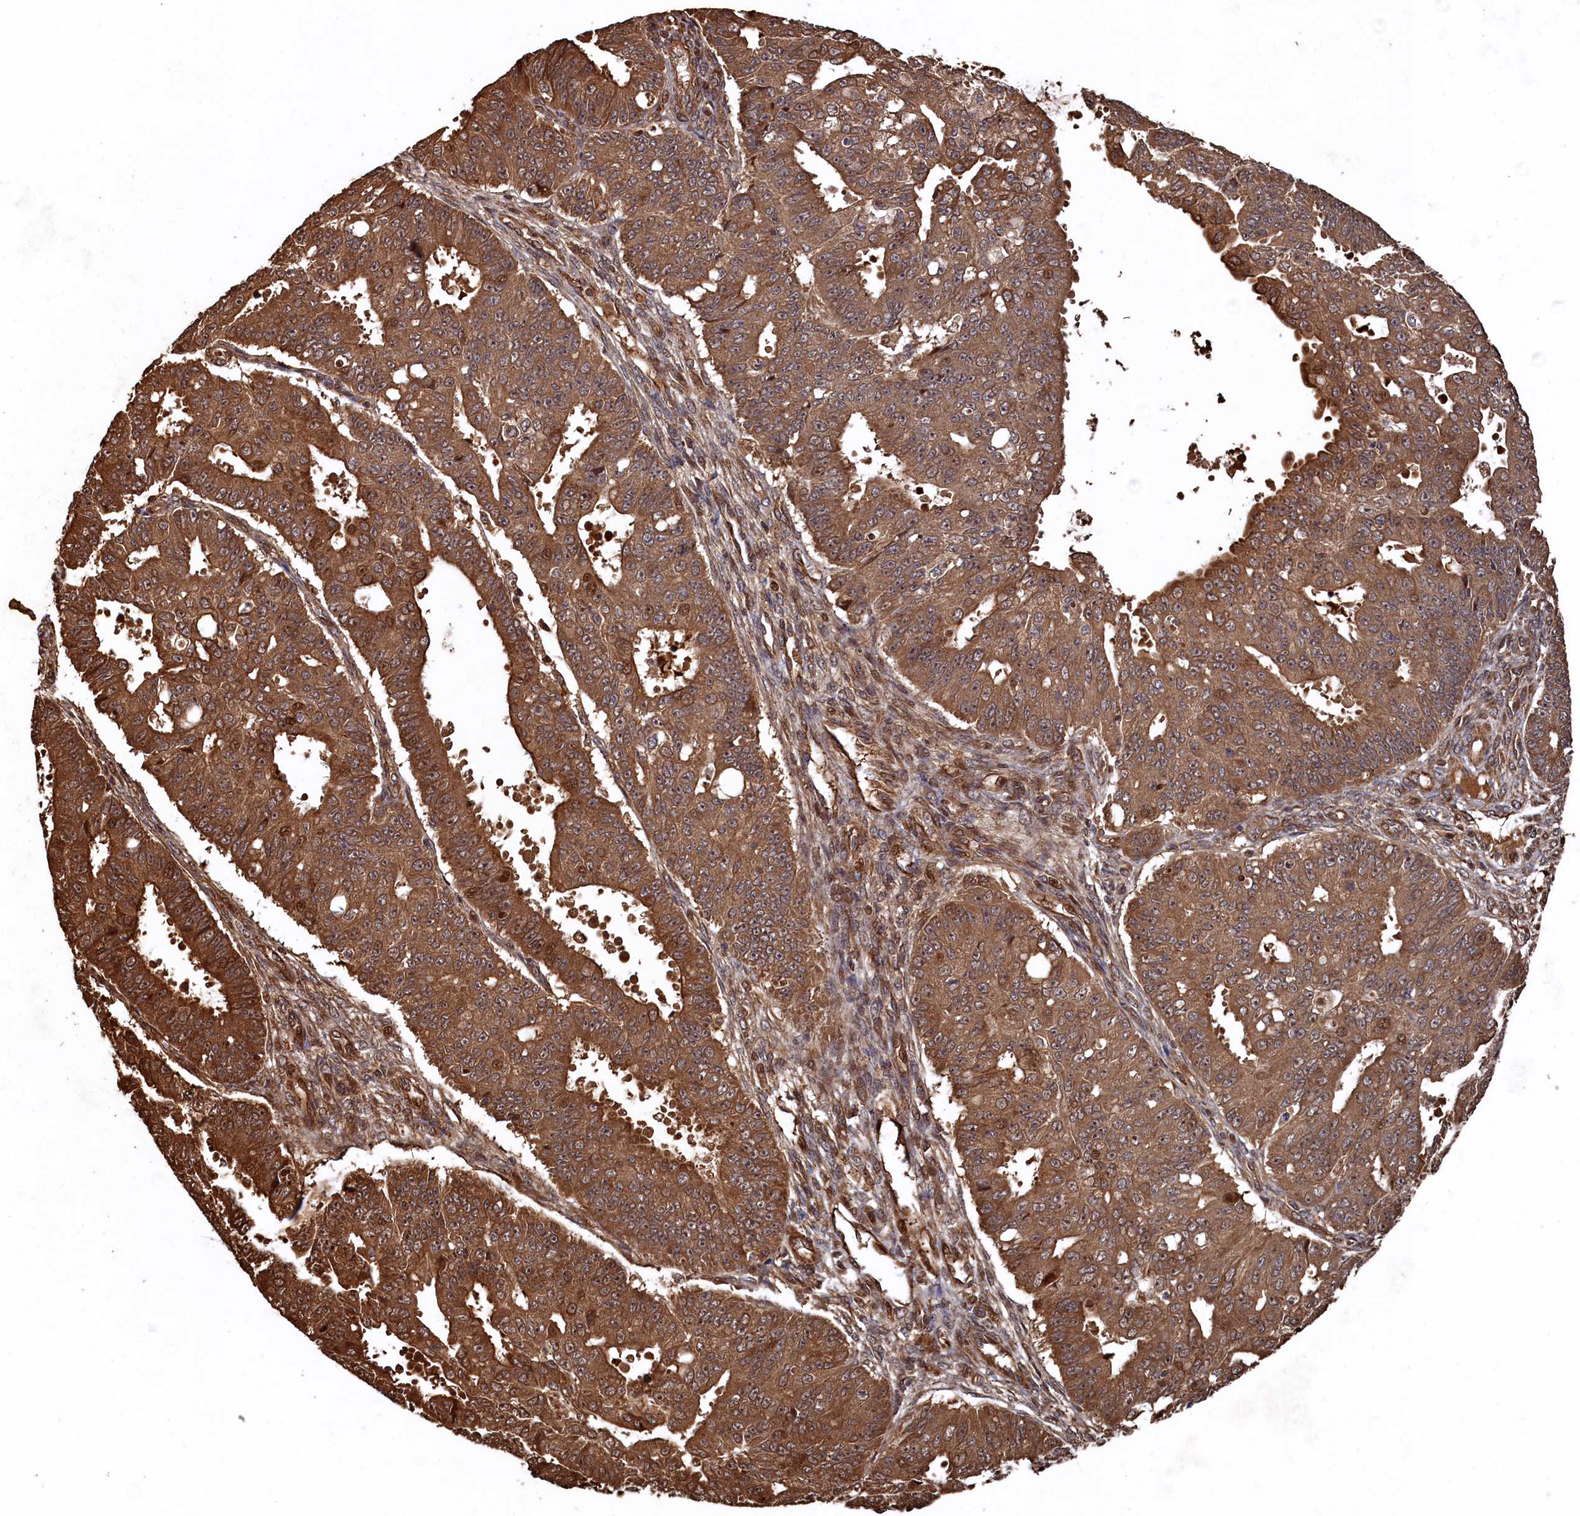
{"staining": {"intensity": "moderate", "quantity": ">75%", "location": "cytoplasmic/membranous"}, "tissue": "ovarian cancer", "cell_type": "Tumor cells", "image_type": "cancer", "snomed": [{"axis": "morphology", "description": "Carcinoma, endometroid"}, {"axis": "topography", "description": "Appendix"}, {"axis": "topography", "description": "Ovary"}], "caption": "Immunohistochemical staining of endometroid carcinoma (ovarian) displays moderate cytoplasmic/membranous protein staining in about >75% of tumor cells. (IHC, brightfield microscopy, high magnification).", "gene": "PIGN", "patient": {"sex": "female", "age": 42}}